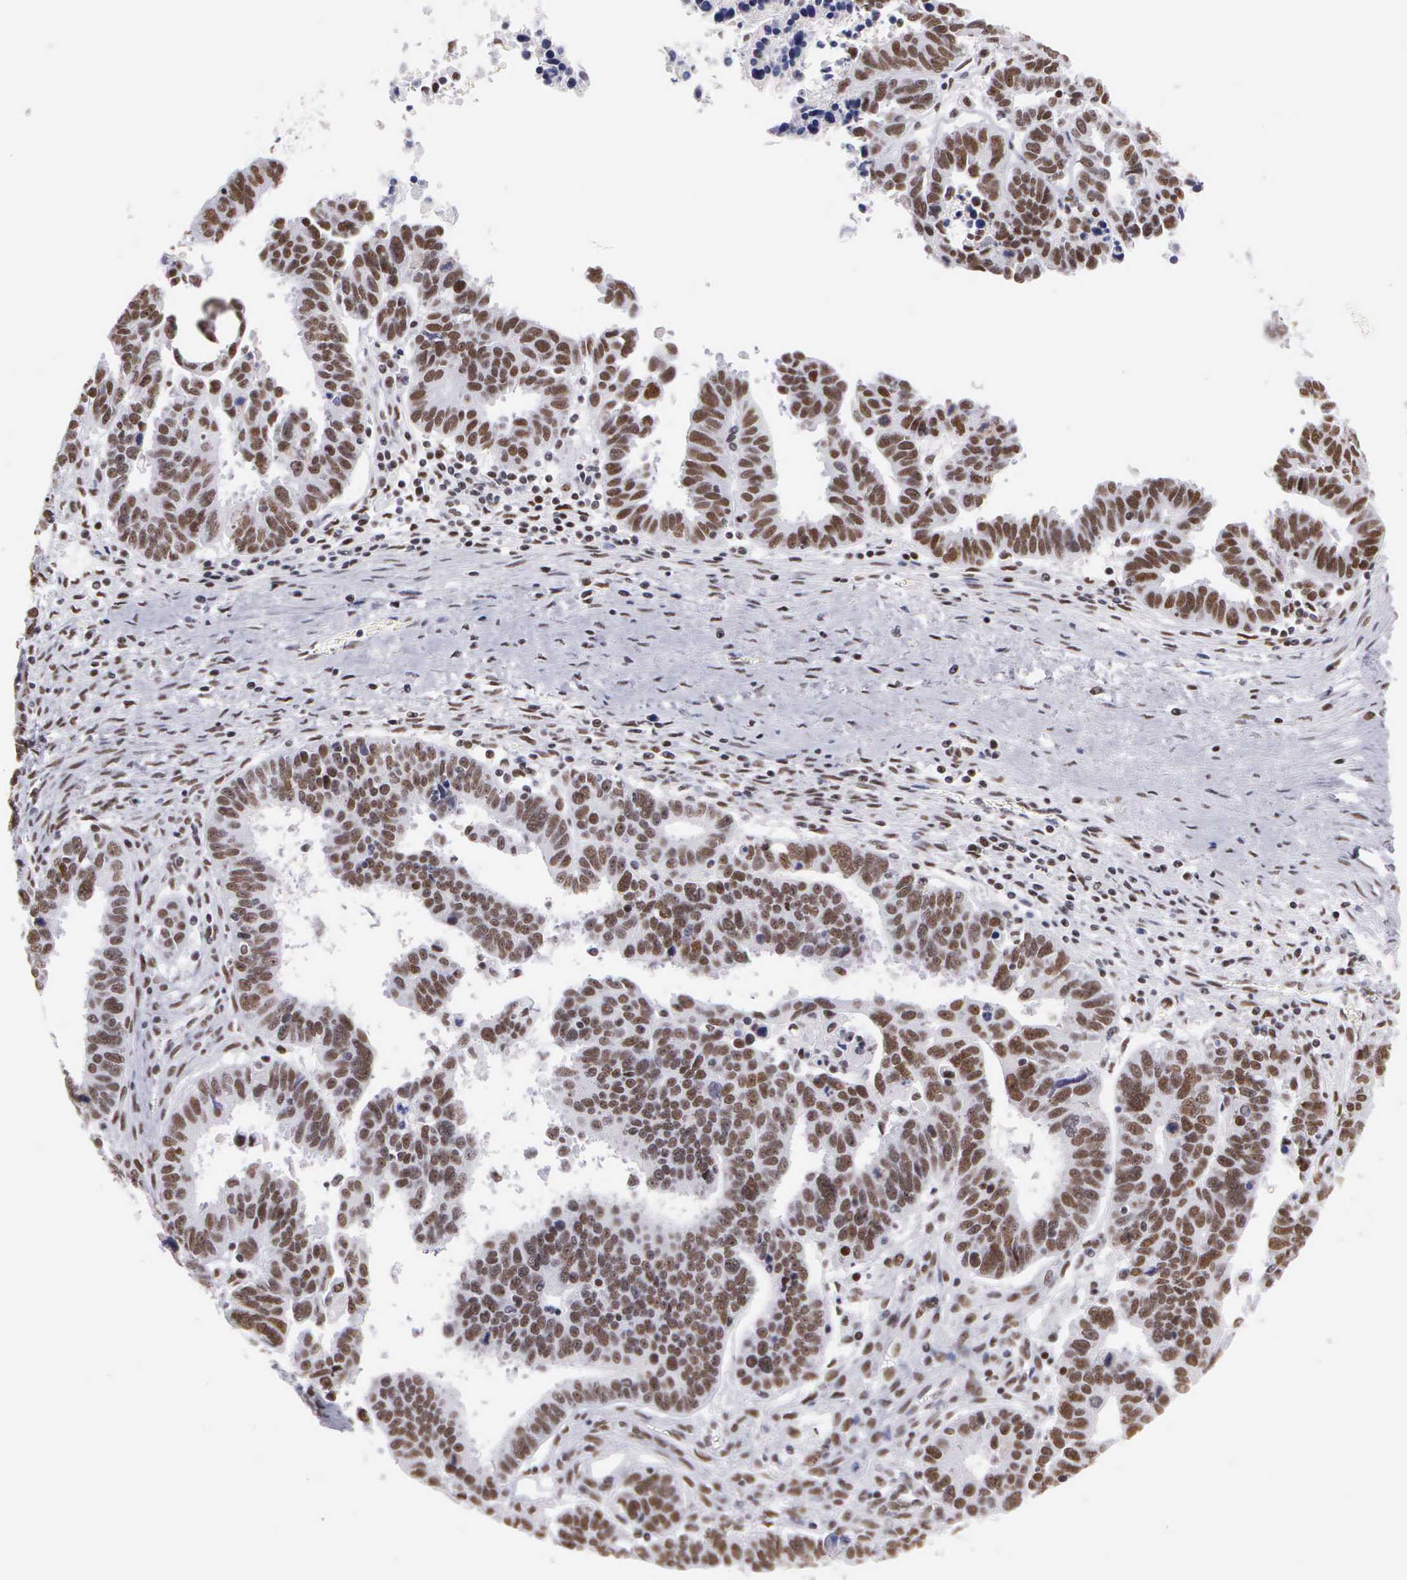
{"staining": {"intensity": "strong", "quantity": ">75%", "location": "nuclear"}, "tissue": "ovarian cancer", "cell_type": "Tumor cells", "image_type": "cancer", "snomed": [{"axis": "morphology", "description": "Carcinoma, endometroid"}, {"axis": "morphology", "description": "Cystadenocarcinoma, serous, NOS"}, {"axis": "topography", "description": "Ovary"}], "caption": "Protein staining by immunohistochemistry displays strong nuclear positivity in approximately >75% of tumor cells in serous cystadenocarcinoma (ovarian).", "gene": "CSTF2", "patient": {"sex": "female", "age": 45}}